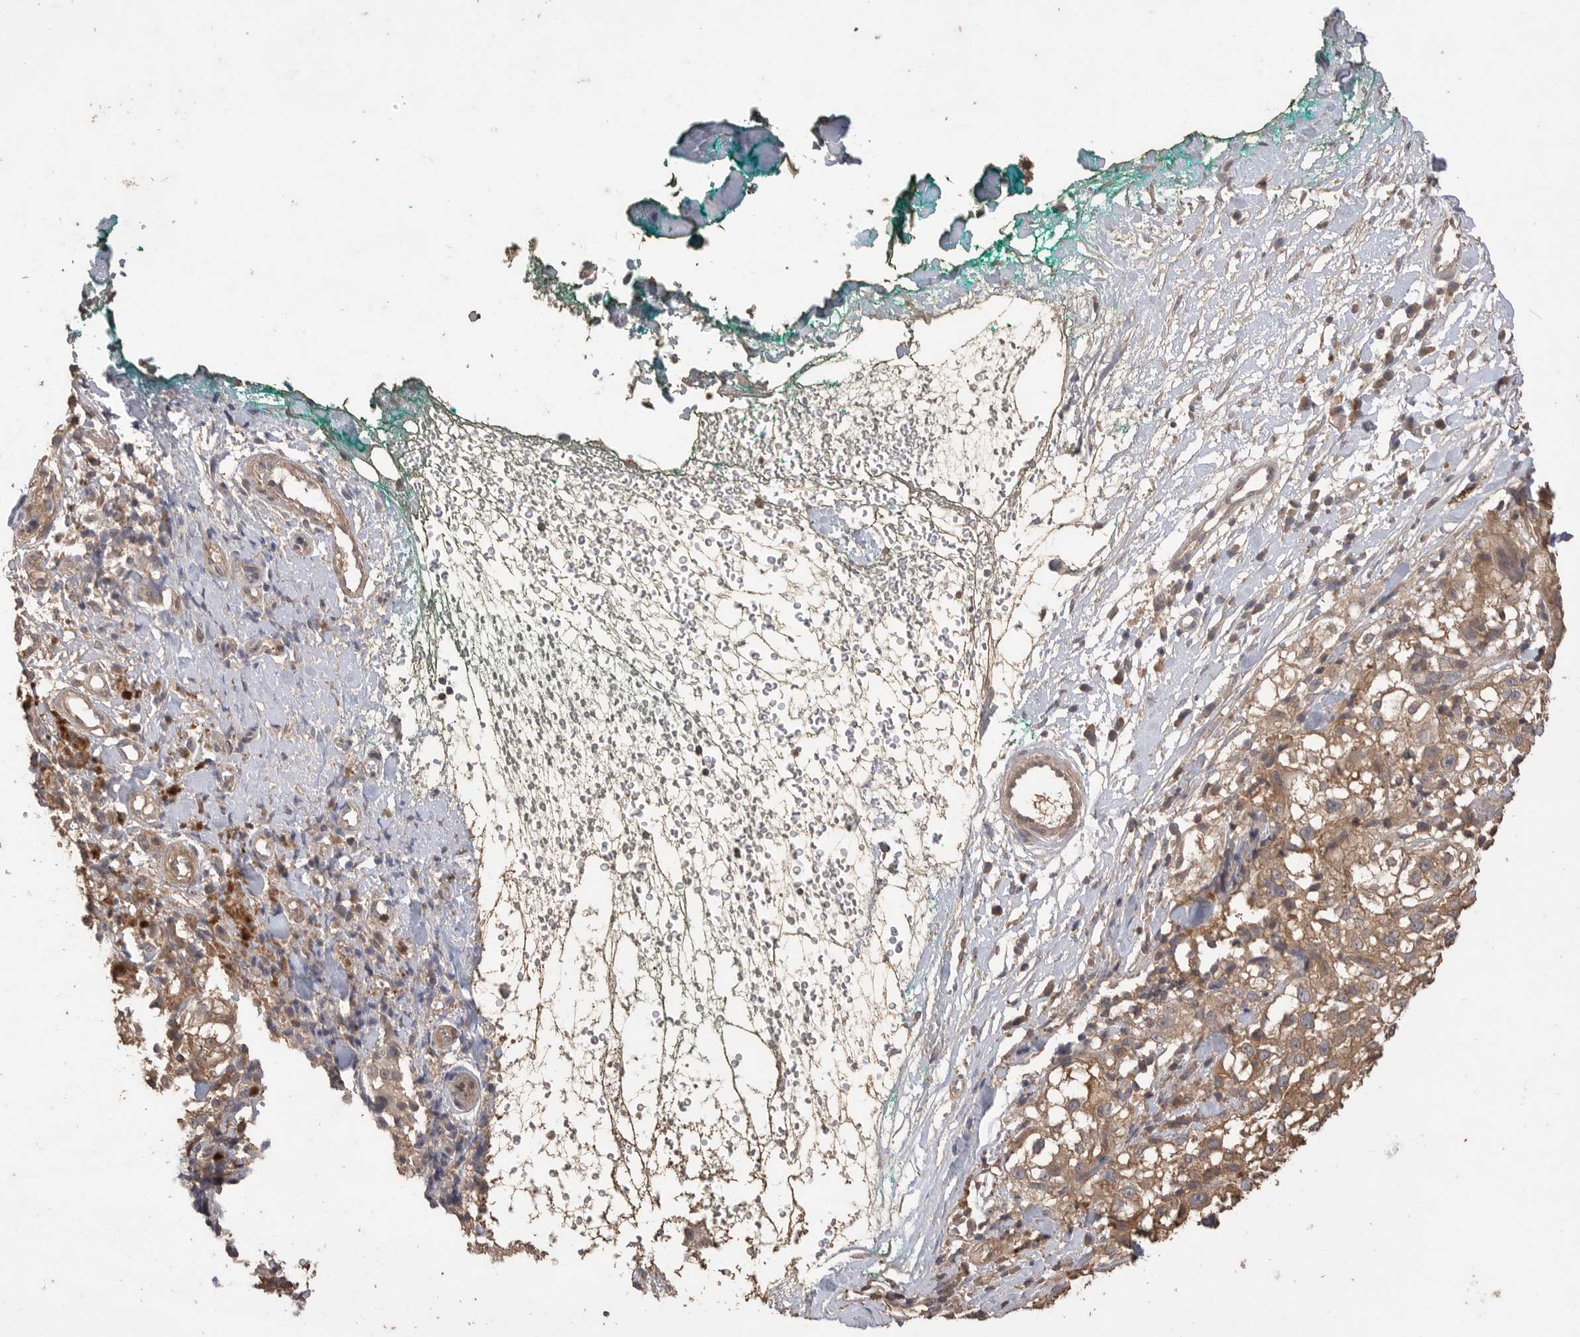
{"staining": {"intensity": "moderate", "quantity": ">75%", "location": "cytoplasmic/membranous"}, "tissue": "melanoma", "cell_type": "Tumor cells", "image_type": "cancer", "snomed": [{"axis": "morphology", "description": "Necrosis, NOS"}, {"axis": "morphology", "description": "Malignant melanoma, NOS"}, {"axis": "topography", "description": "Skin"}], "caption": "Tumor cells display medium levels of moderate cytoplasmic/membranous staining in approximately >75% of cells in malignant melanoma. (IHC, brightfield microscopy, high magnification).", "gene": "MAP2K1", "patient": {"sex": "female", "age": 87}}